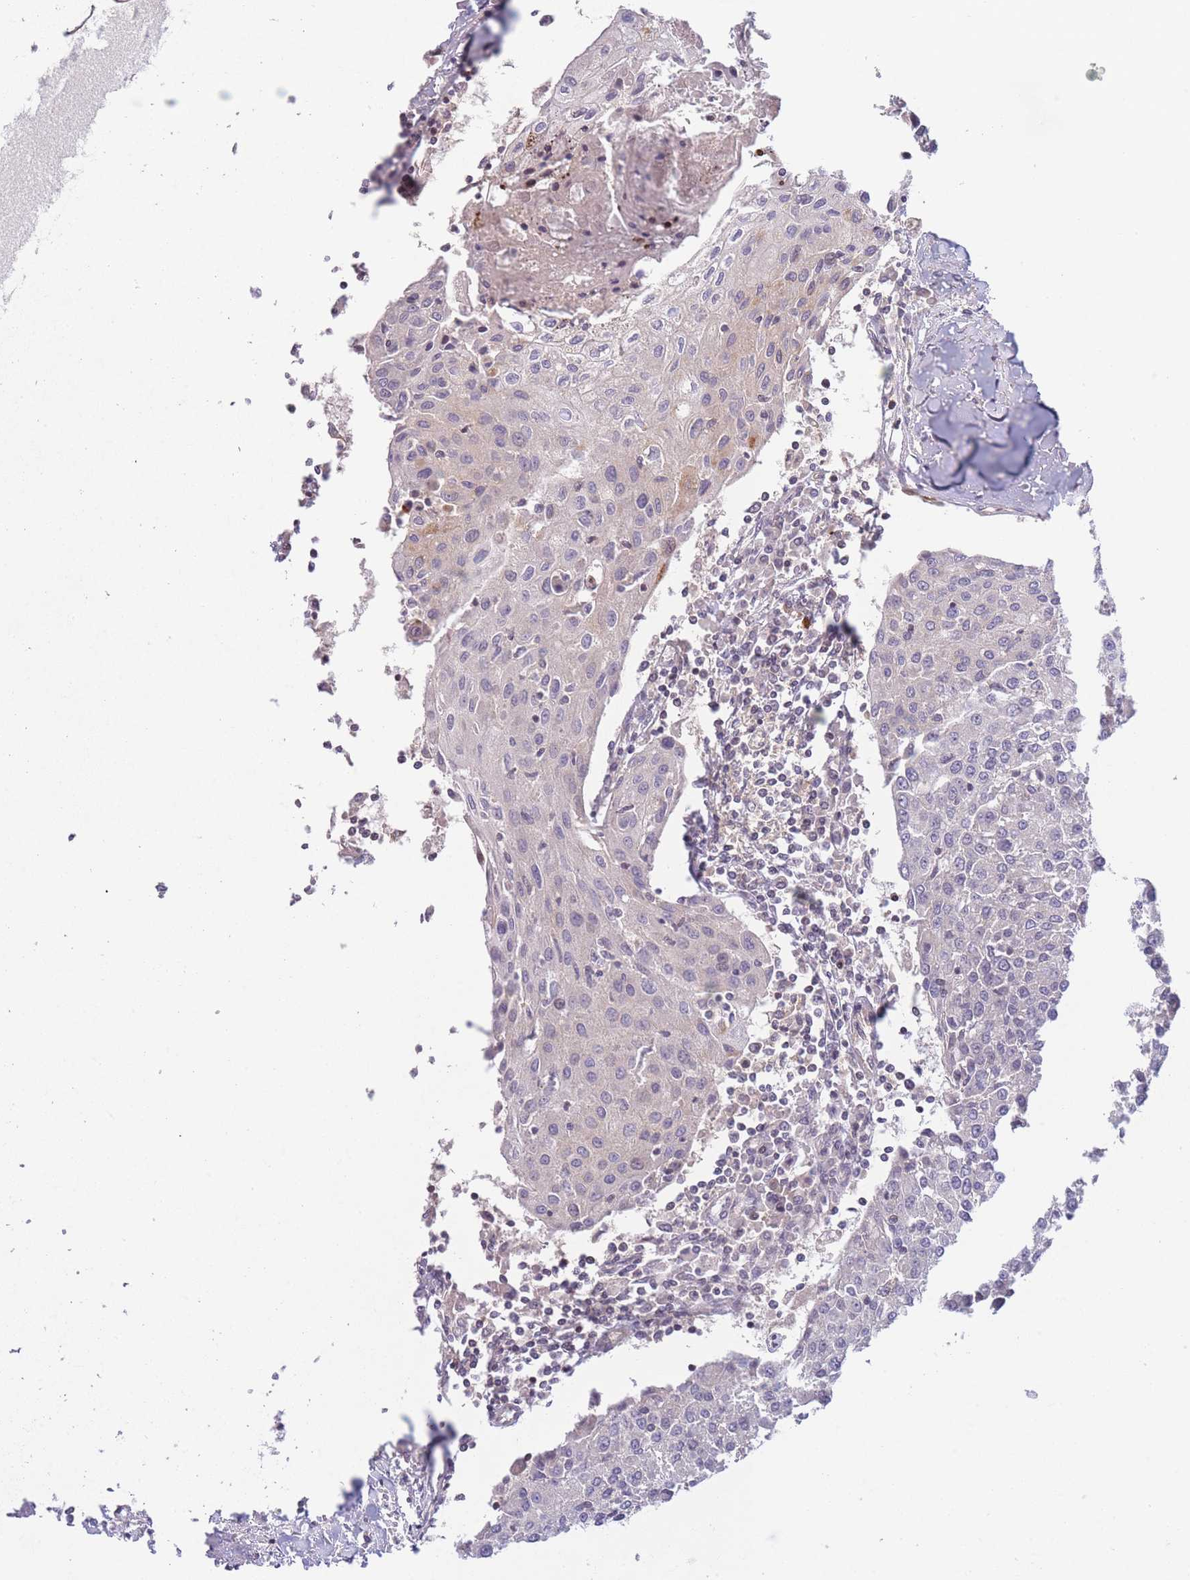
{"staining": {"intensity": "negative", "quantity": "none", "location": "none"}, "tissue": "urothelial cancer", "cell_type": "Tumor cells", "image_type": "cancer", "snomed": [{"axis": "morphology", "description": "Urothelial carcinoma, High grade"}, {"axis": "topography", "description": "Urinary bladder"}], "caption": "This is an immunohistochemistry (IHC) micrograph of urothelial cancer. There is no positivity in tumor cells.", "gene": "SLC35F5", "patient": {"sex": "female", "age": 85}}